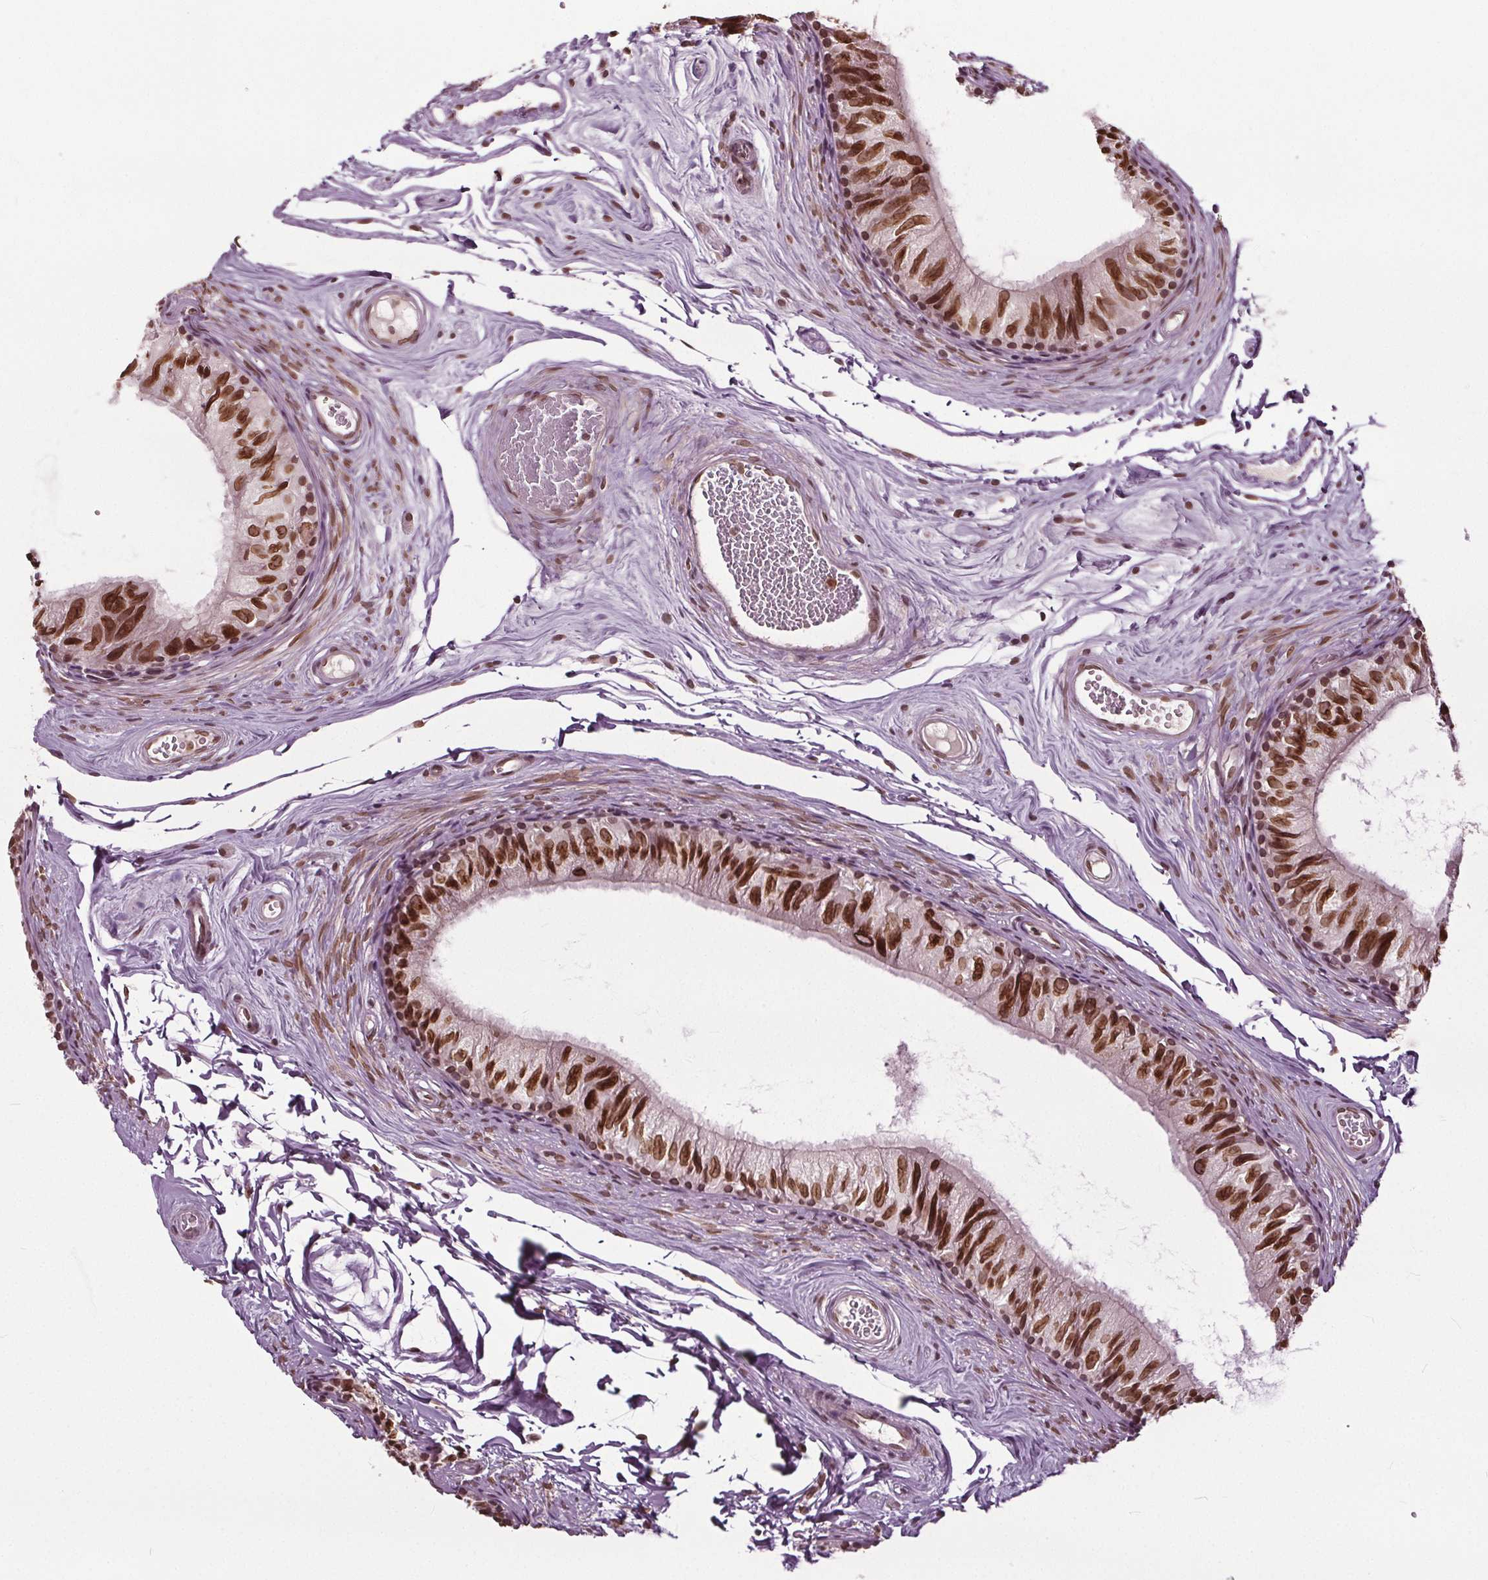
{"staining": {"intensity": "strong", "quantity": "25%-75%", "location": "cytoplasmic/membranous,nuclear"}, "tissue": "epididymis", "cell_type": "Glandular cells", "image_type": "normal", "snomed": [{"axis": "morphology", "description": "Normal tissue, NOS"}, {"axis": "topography", "description": "Epididymis"}], "caption": "DAB immunohistochemical staining of normal epididymis demonstrates strong cytoplasmic/membranous,nuclear protein expression in approximately 25%-75% of glandular cells.", "gene": "TTC39C", "patient": {"sex": "male", "age": 45}}